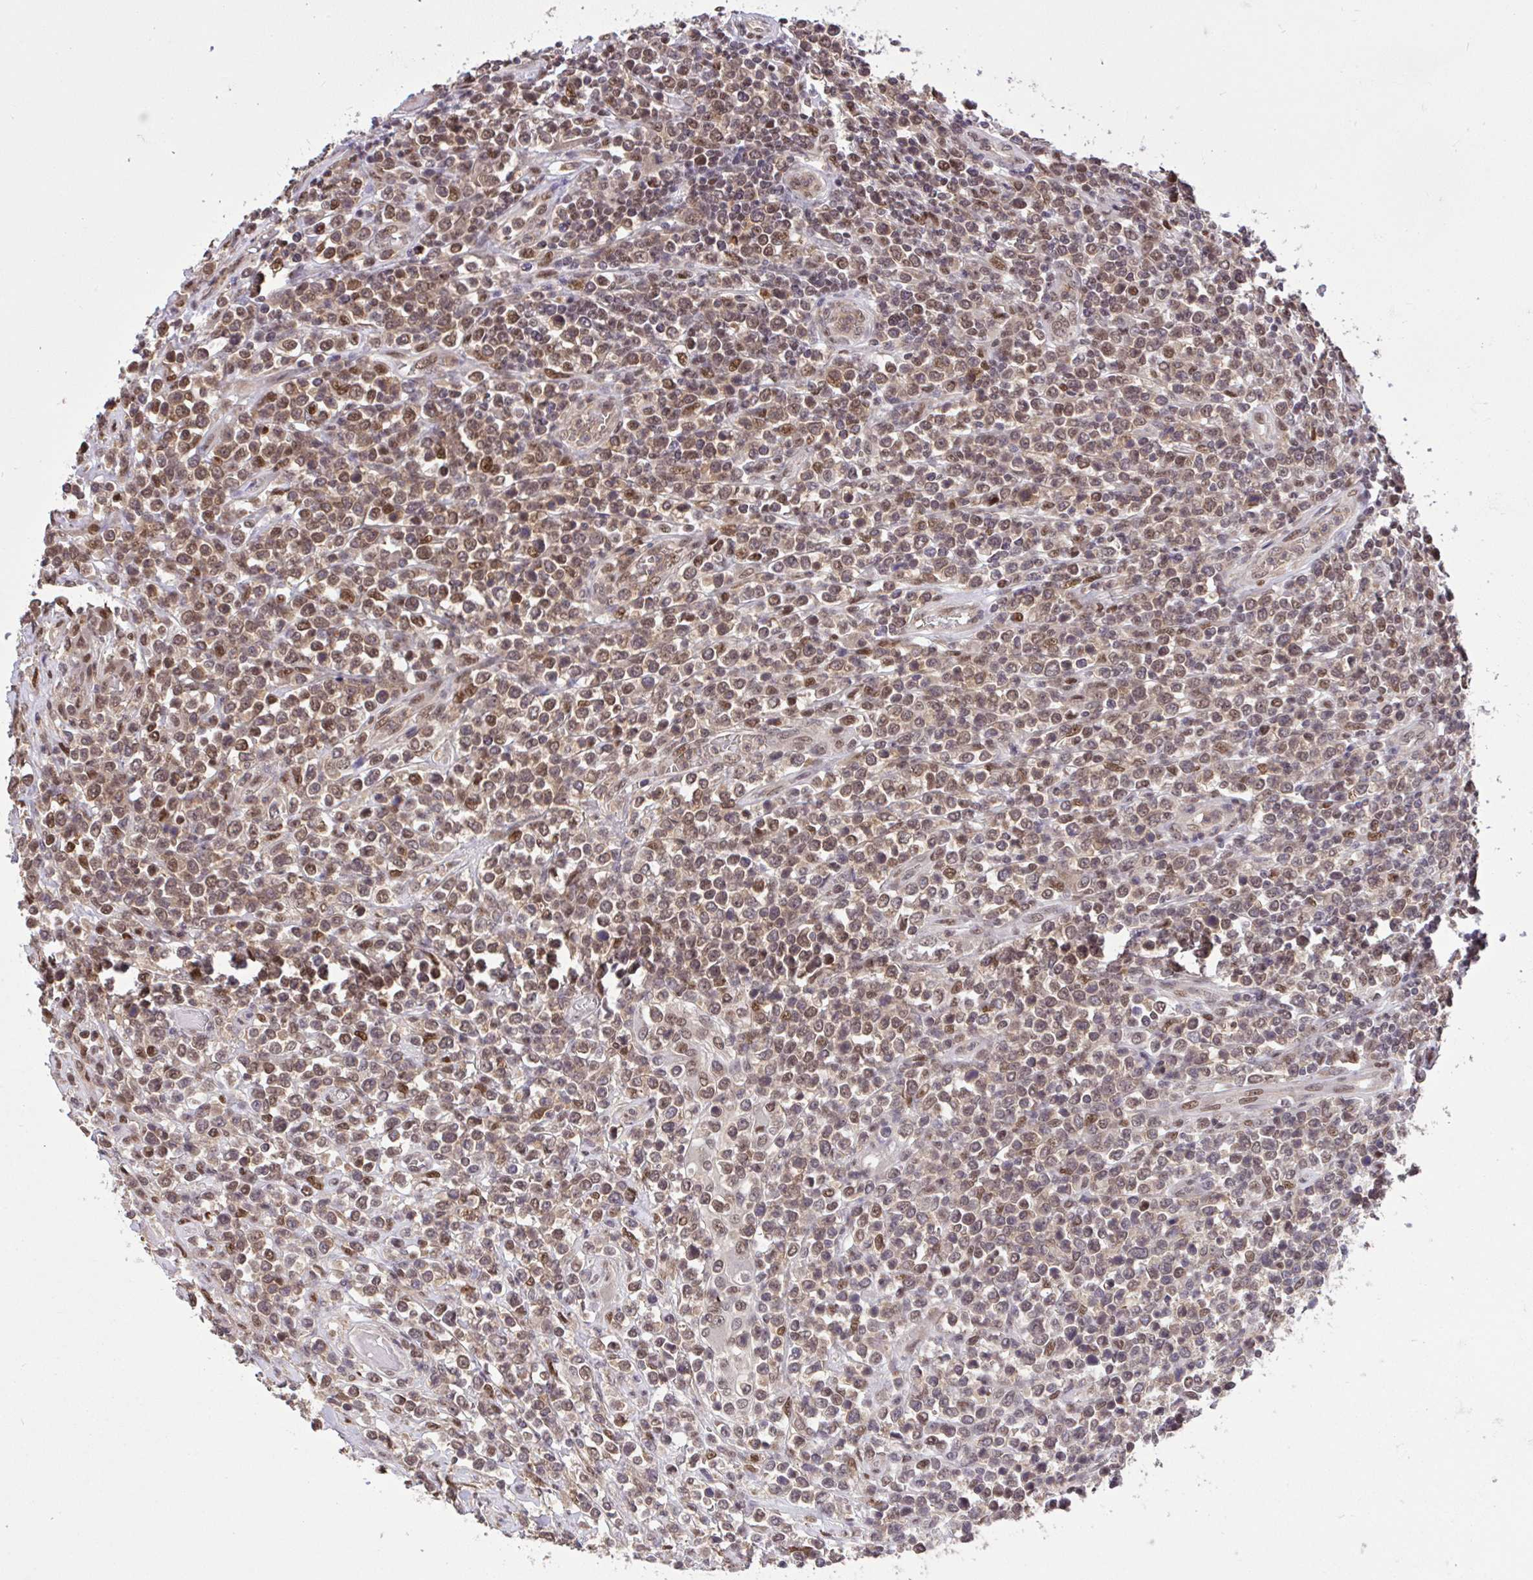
{"staining": {"intensity": "weak", "quantity": ">75%", "location": "cytoplasmic/membranous,nuclear"}, "tissue": "lymphoma", "cell_type": "Tumor cells", "image_type": "cancer", "snomed": [{"axis": "morphology", "description": "Malignant lymphoma, non-Hodgkin's type, High grade"}, {"axis": "topography", "description": "Soft tissue"}], "caption": "The image demonstrates a brown stain indicating the presence of a protein in the cytoplasmic/membranous and nuclear of tumor cells in malignant lymphoma, non-Hodgkin's type (high-grade).", "gene": "GLIS3", "patient": {"sex": "female", "age": 56}}